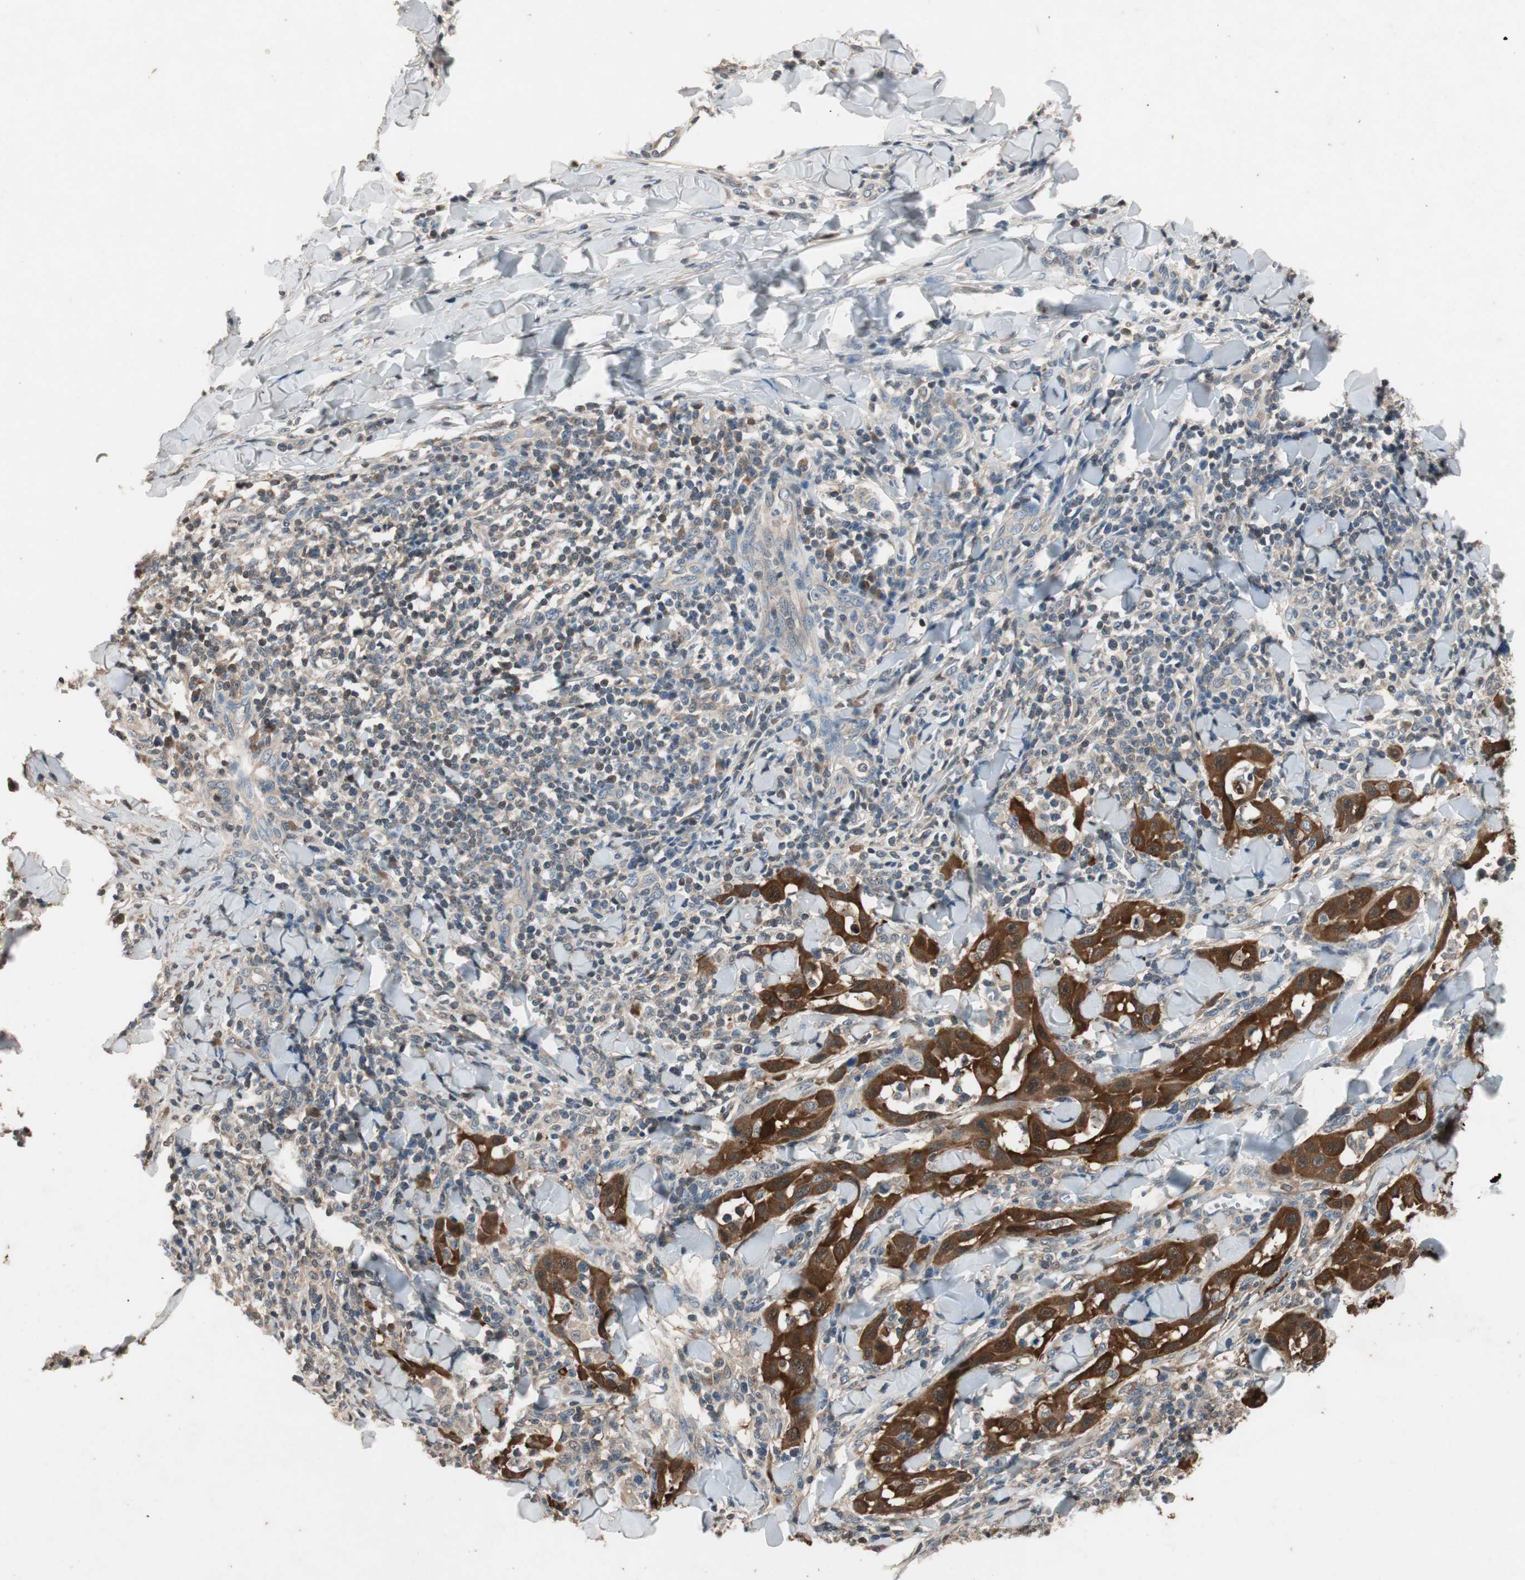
{"staining": {"intensity": "strong", "quantity": ">75%", "location": "cytoplasmic/membranous,nuclear"}, "tissue": "skin cancer", "cell_type": "Tumor cells", "image_type": "cancer", "snomed": [{"axis": "morphology", "description": "Squamous cell carcinoma, NOS"}, {"axis": "topography", "description": "Skin"}], "caption": "About >75% of tumor cells in human squamous cell carcinoma (skin) reveal strong cytoplasmic/membranous and nuclear protein positivity as visualized by brown immunohistochemical staining.", "gene": "SERPINB5", "patient": {"sex": "male", "age": 24}}